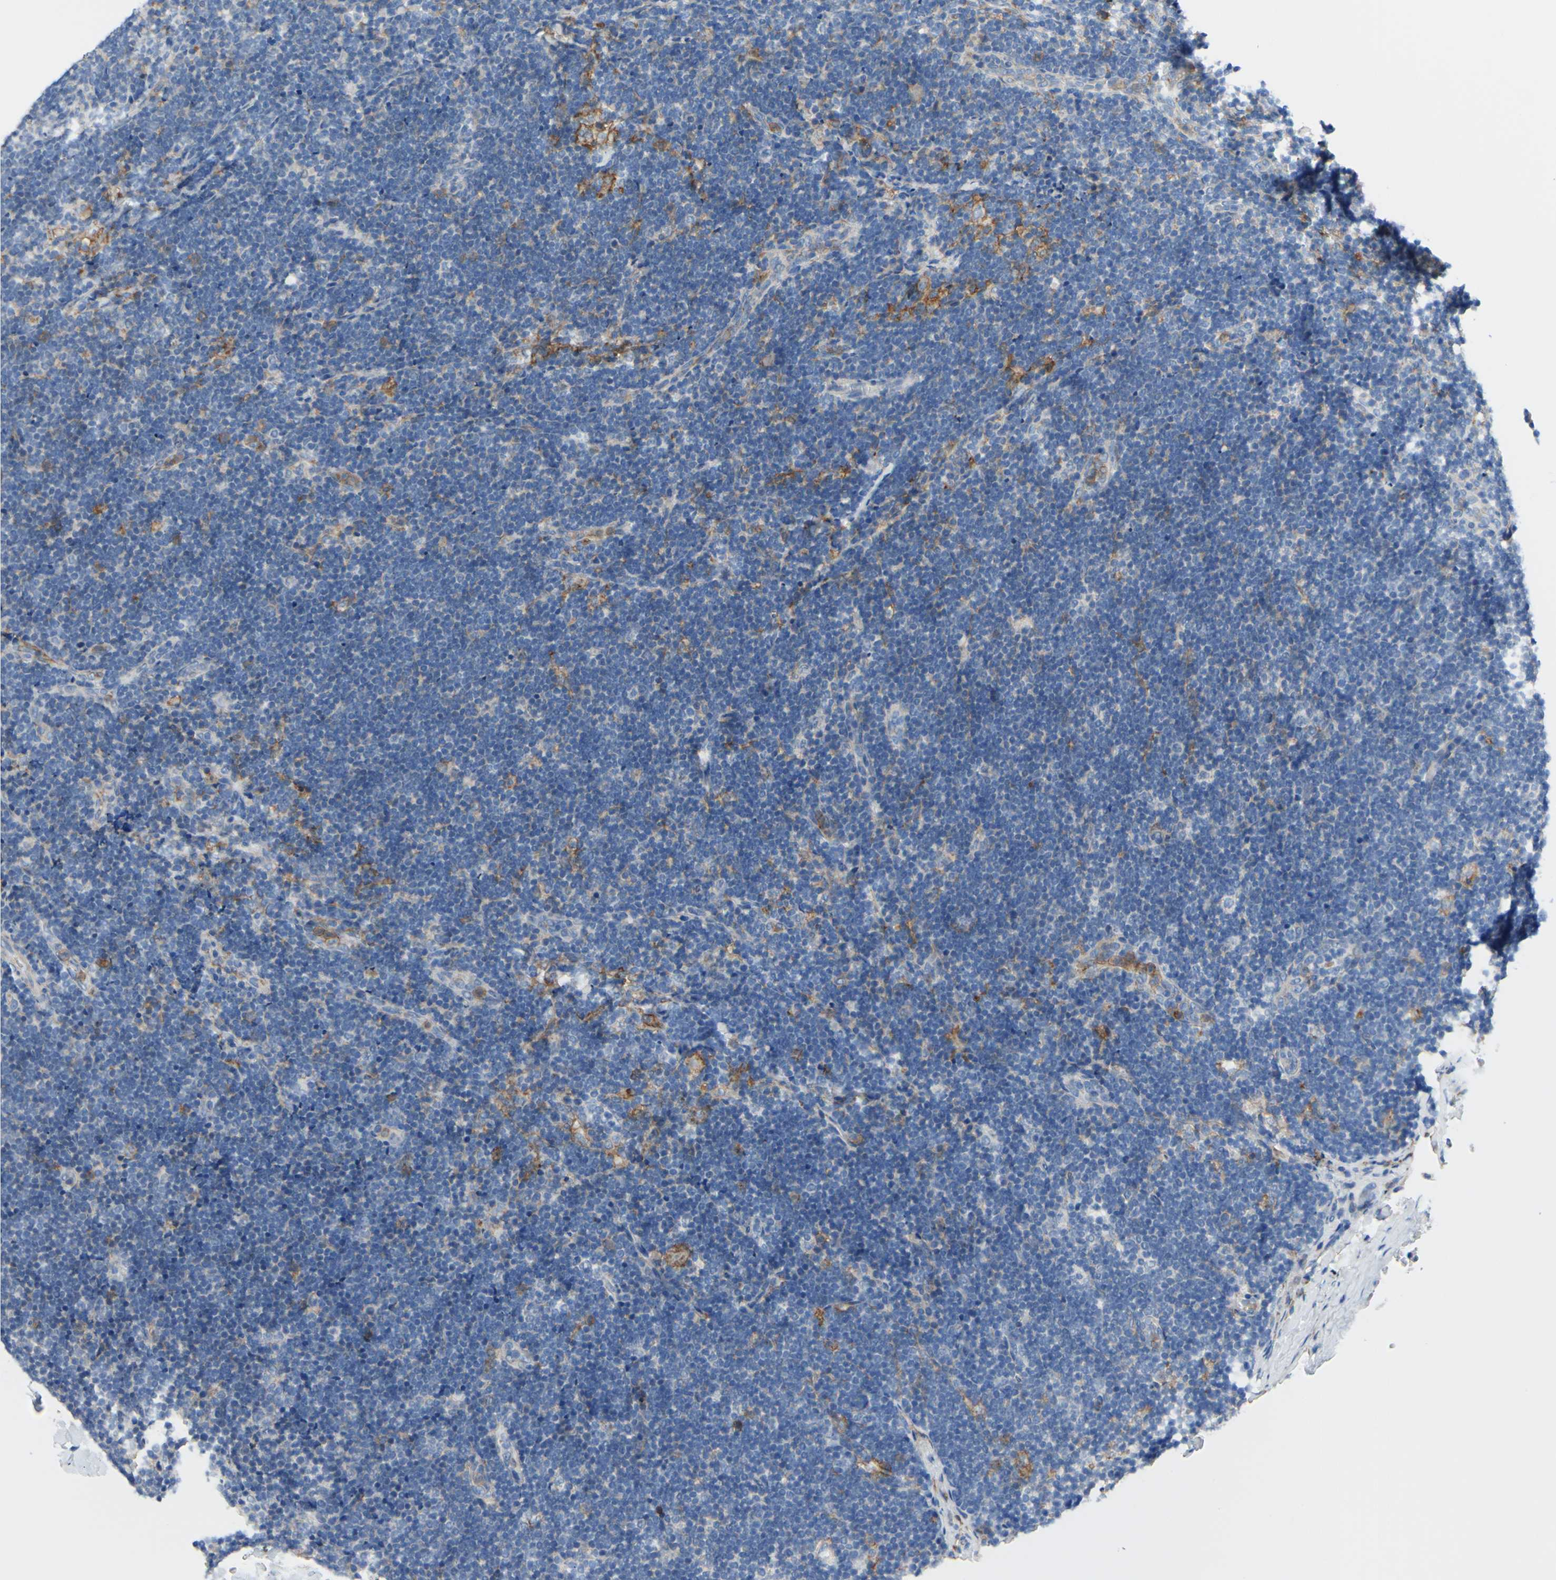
{"staining": {"intensity": "weak", "quantity": "25%-75%", "location": "cytoplasmic/membranous"}, "tissue": "lymph node", "cell_type": "Germinal center cells", "image_type": "normal", "snomed": [{"axis": "morphology", "description": "Normal tissue, NOS"}, {"axis": "topography", "description": "Lymph node"}], "caption": "Lymph node was stained to show a protein in brown. There is low levels of weak cytoplasmic/membranous positivity in about 25%-75% of germinal center cells. The staining is performed using DAB (3,3'-diaminobenzidine) brown chromogen to label protein expression. The nuclei are counter-stained blue using hematoxylin.", "gene": "FCGR2A", "patient": {"sex": "female", "age": 14}}